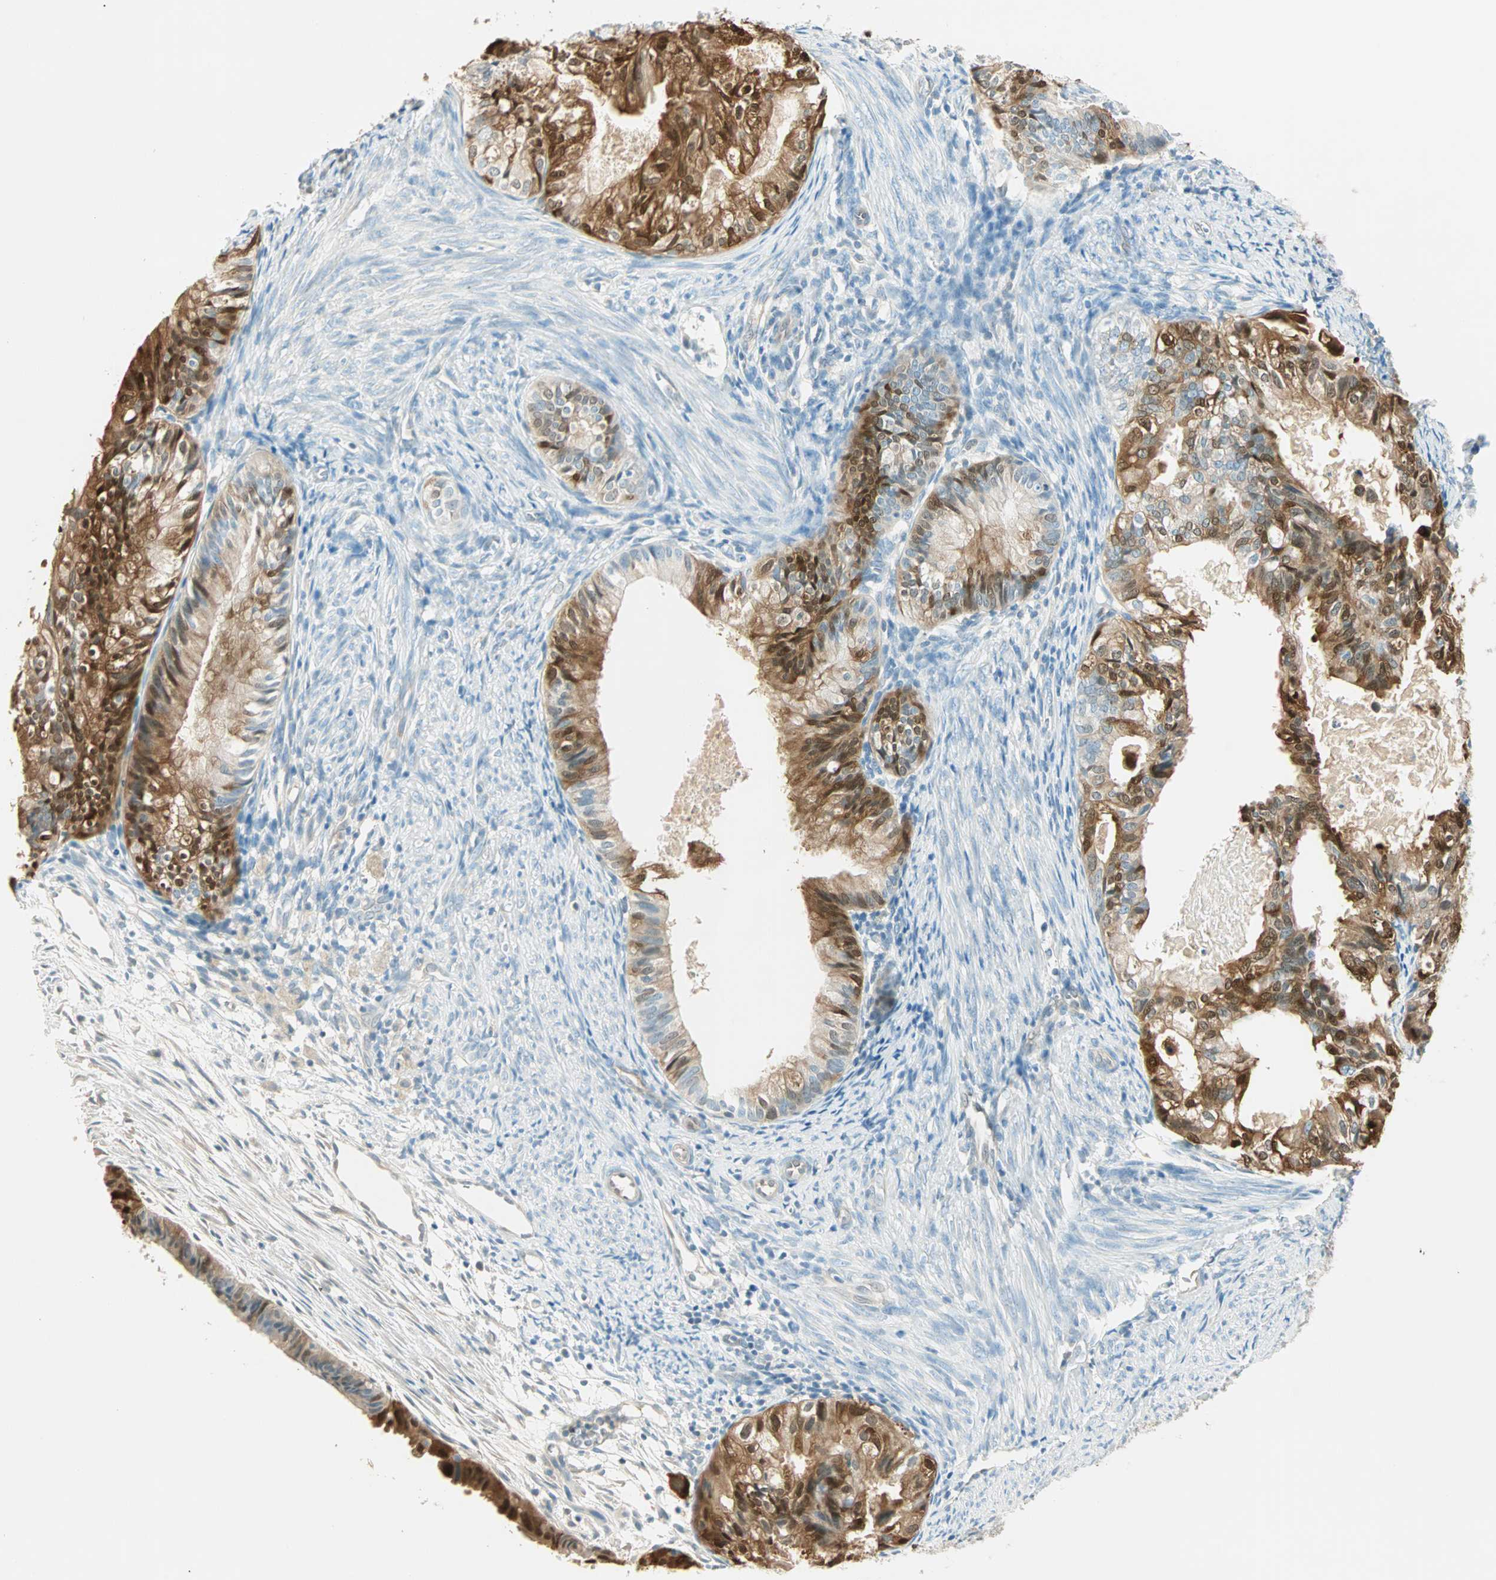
{"staining": {"intensity": "strong", "quantity": ">75%", "location": "cytoplasmic/membranous,nuclear"}, "tissue": "cervical cancer", "cell_type": "Tumor cells", "image_type": "cancer", "snomed": [{"axis": "morphology", "description": "Normal tissue, NOS"}, {"axis": "morphology", "description": "Adenocarcinoma, NOS"}, {"axis": "topography", "description": "Cervix"}, {"axis": "topography", "description": "Endometrium"}], "caption": "The photomicrograph exhibits staining of cervical cancer, revealing strong cytoplasmic/membranous and nuclear protein expression (brown color) within tumor cells. (Brightfield microscopy of DAB IHC at high magnification).", "gene": "S100A1", "patient": {"sex": "female", "age": 86}}